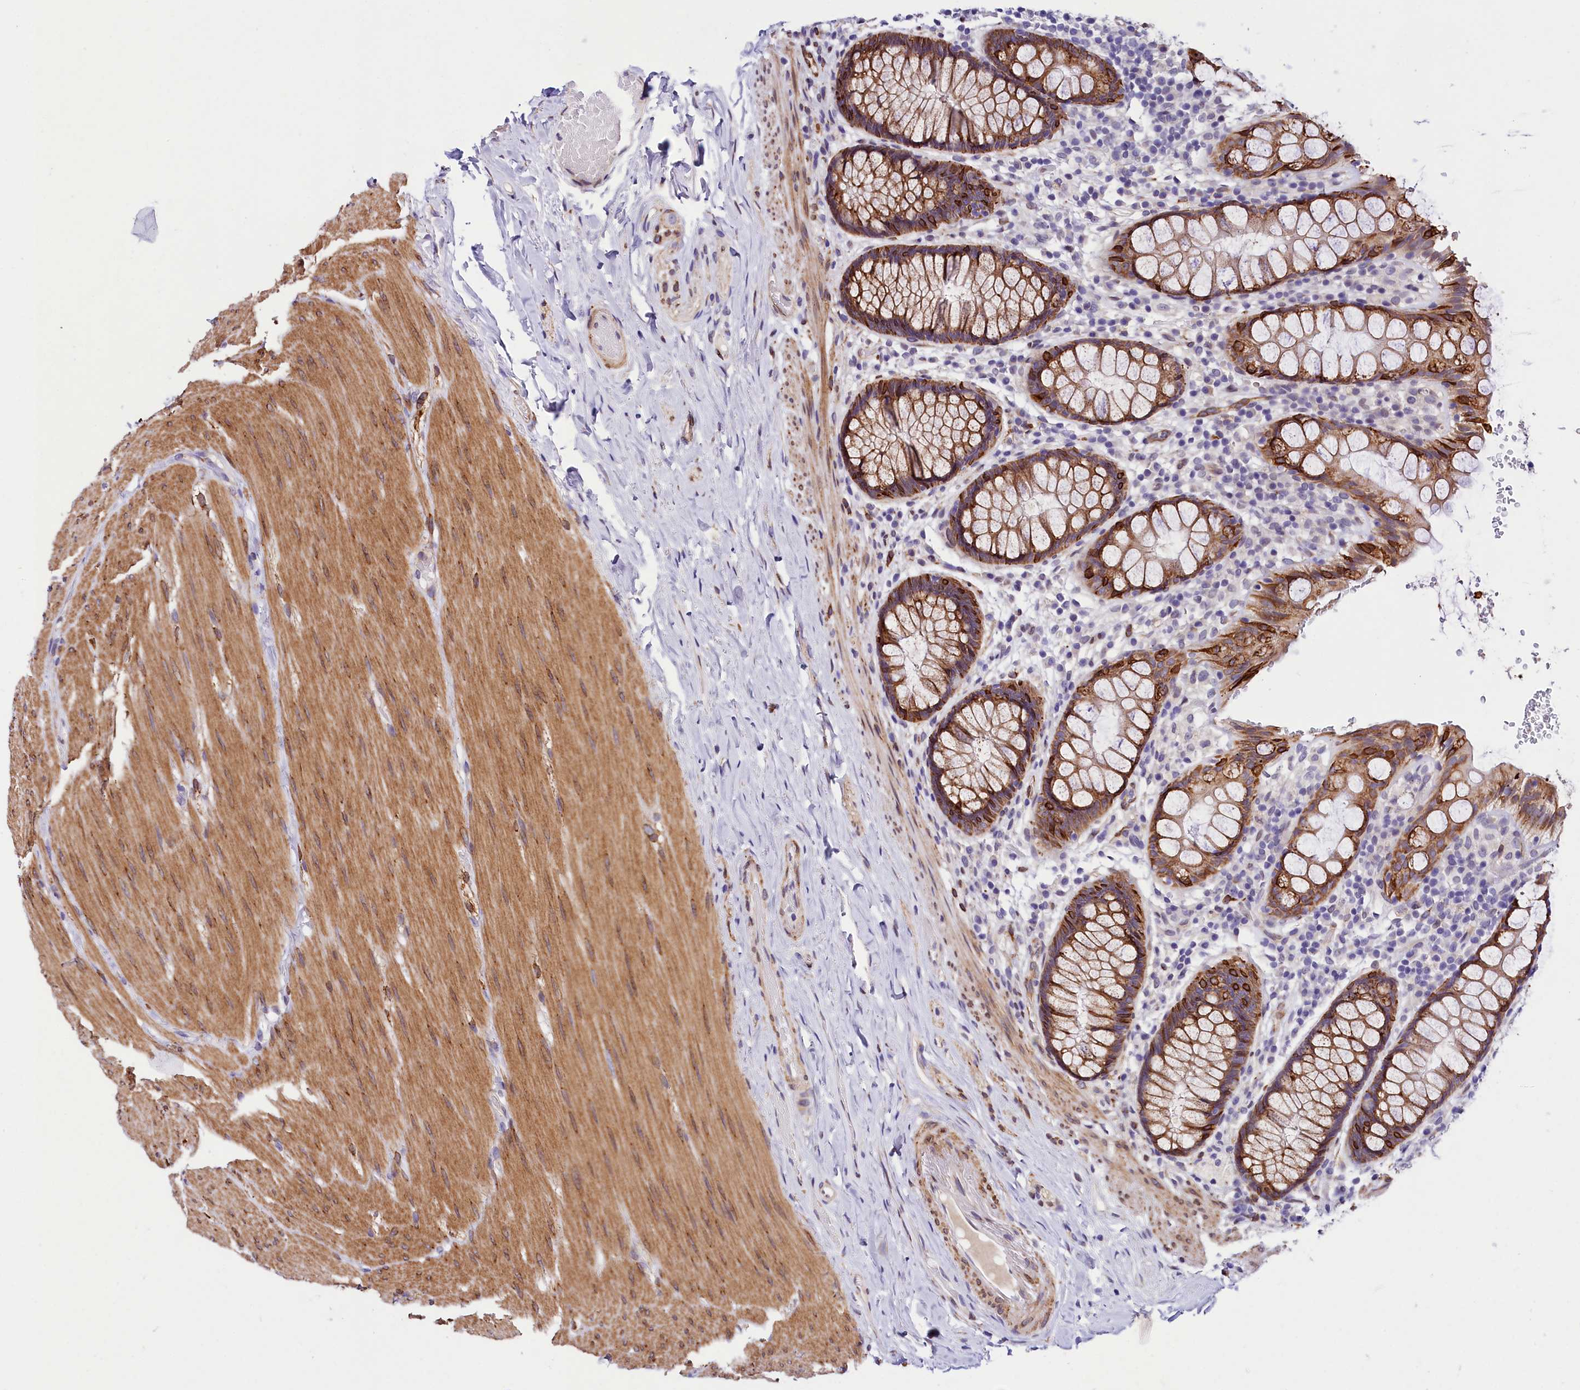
{"staining": {"intensity": "moderate", "quantity": ">75%", "location": "cytoplasmic/membranous"}, "tissue": "rectum", "cell_type": "Glandular cells", "image_type": "normal", "snomed": [{"axis": "morphology", "description": "Normal tissue, NOS"}, {"axis": "topography", "description": "Rectum"}], "caption": "Moderate cytoplasmic/membranous protein expression is identified in about >75% of glandular cells in rectum. The protein is stained brown, and the nuclei are stained in blue (DAB IHC with brightfield microscopy, high magnification).", "gene": "ITGA1", "patient": {"sex": "male", "age": 83}}